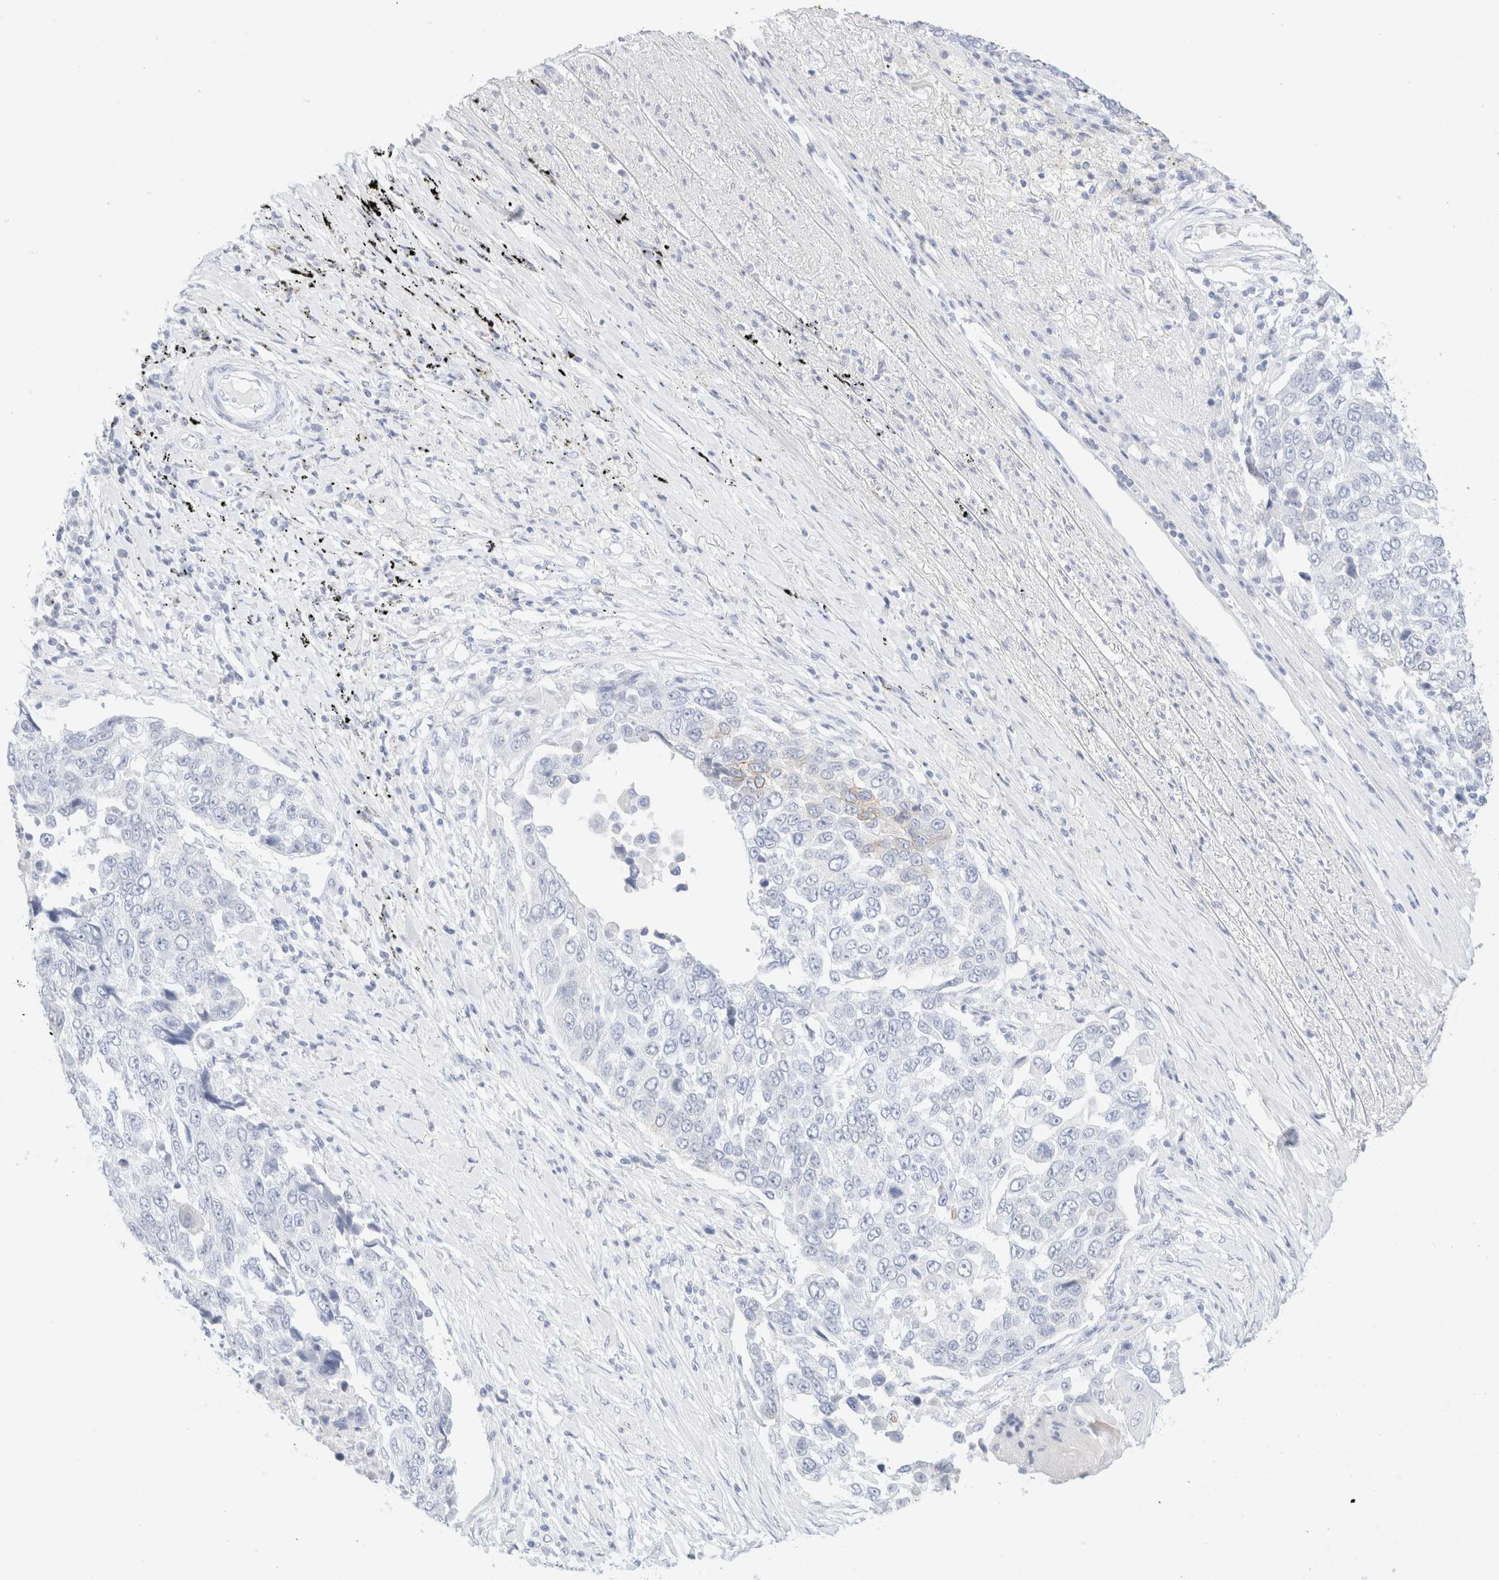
{"staining": {"intensity": "moderate", "quantity": "<25%", "location": "cytoplasmic/membranous"}, "tissue": "lung cancer", "cell_type": "Tumor cells", "image_type": "cancer", "snomed": [{"axis": "morphology", "description": "Squamous cell carcinoma, NOS"}, {"axis": "topography", "description": "Lung"}], "caption": "About <25% of tumor cells in human lung cancer exhibit moderate cytoplasmic/membranous protein expression as visualized by brown immunohistochemical staining.", "gene": "KRT15", "patient": {"sex": "male", "age": 66}}